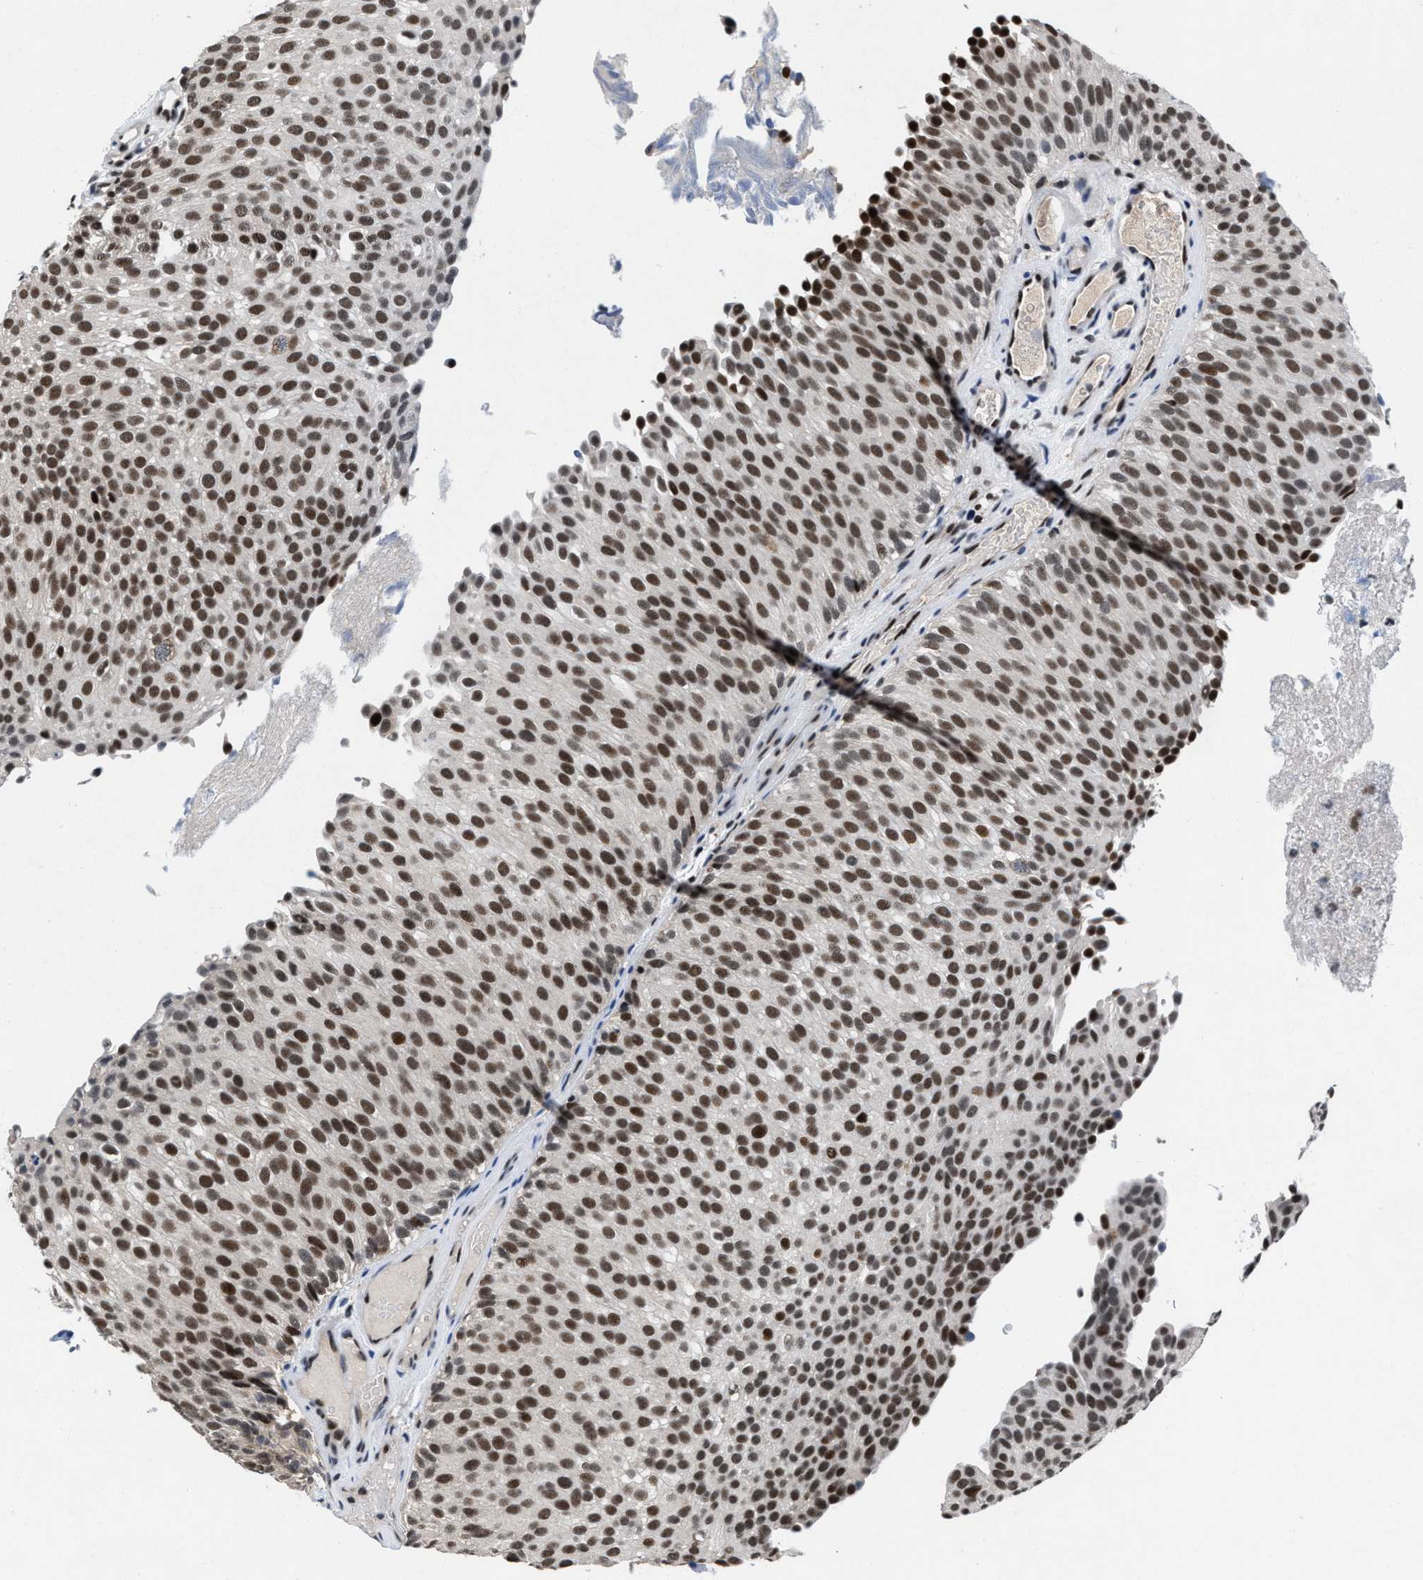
{"staining": {"intensity": "moderate", "quantity": ">75%", "location": "nuclear"}, "tissue": "urothelial cancer", "cell_type": "Tumor cells", "image_type": "cancer", "snomed": [{"axis": "morphology", "description": "Urothelial carcinoma, Low grade"}, {"axis": "topography", "description": "Urinary bladder"}], "caption": "Immunohistochemical staining of human low-grade urothelial carcinoma exhibits medium levels of moderate nuclear protein staining in about >75% of tumor cells. The protein is shown in brown color, while the nuclei are stained blue.", "gene": "WDR81", "patient": {"sex": "male", "age": 78}}